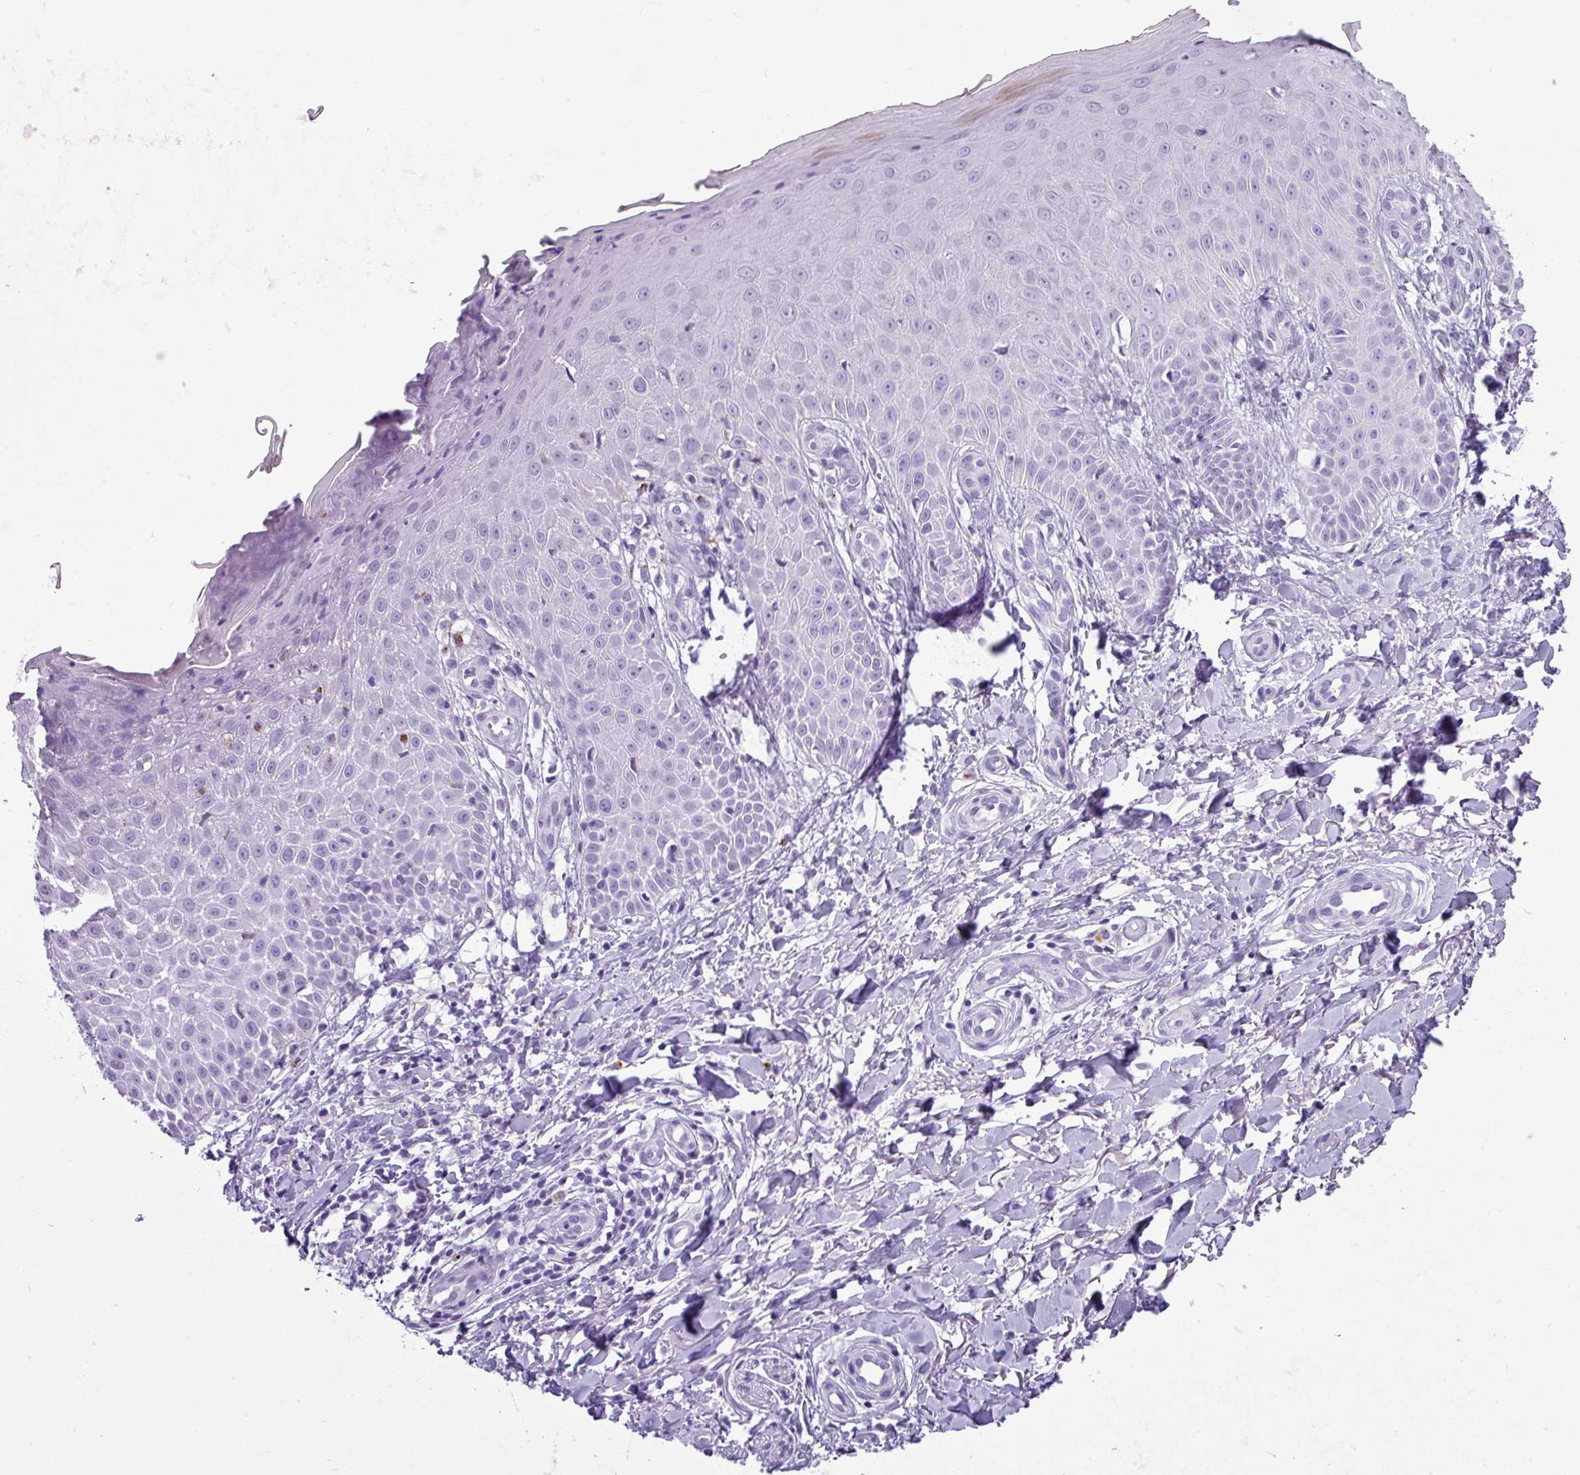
{"staining": {"intensity": "negative", "quantity": "none", "location": "none"}, "tissue": "skin", "cell_type": "Fibroblasts", "image_type": "normal", "snomed": [{"axis": "morphology", "description": "Normal tissue, NOS"}, {"axis": "topography", "description": "Skin"}], "caption": "IHC of unremarkable human skin shows no expression in fibroblasts.", "gene": "RBMXL2", "patient": {"sex": "male", "age": 81}}